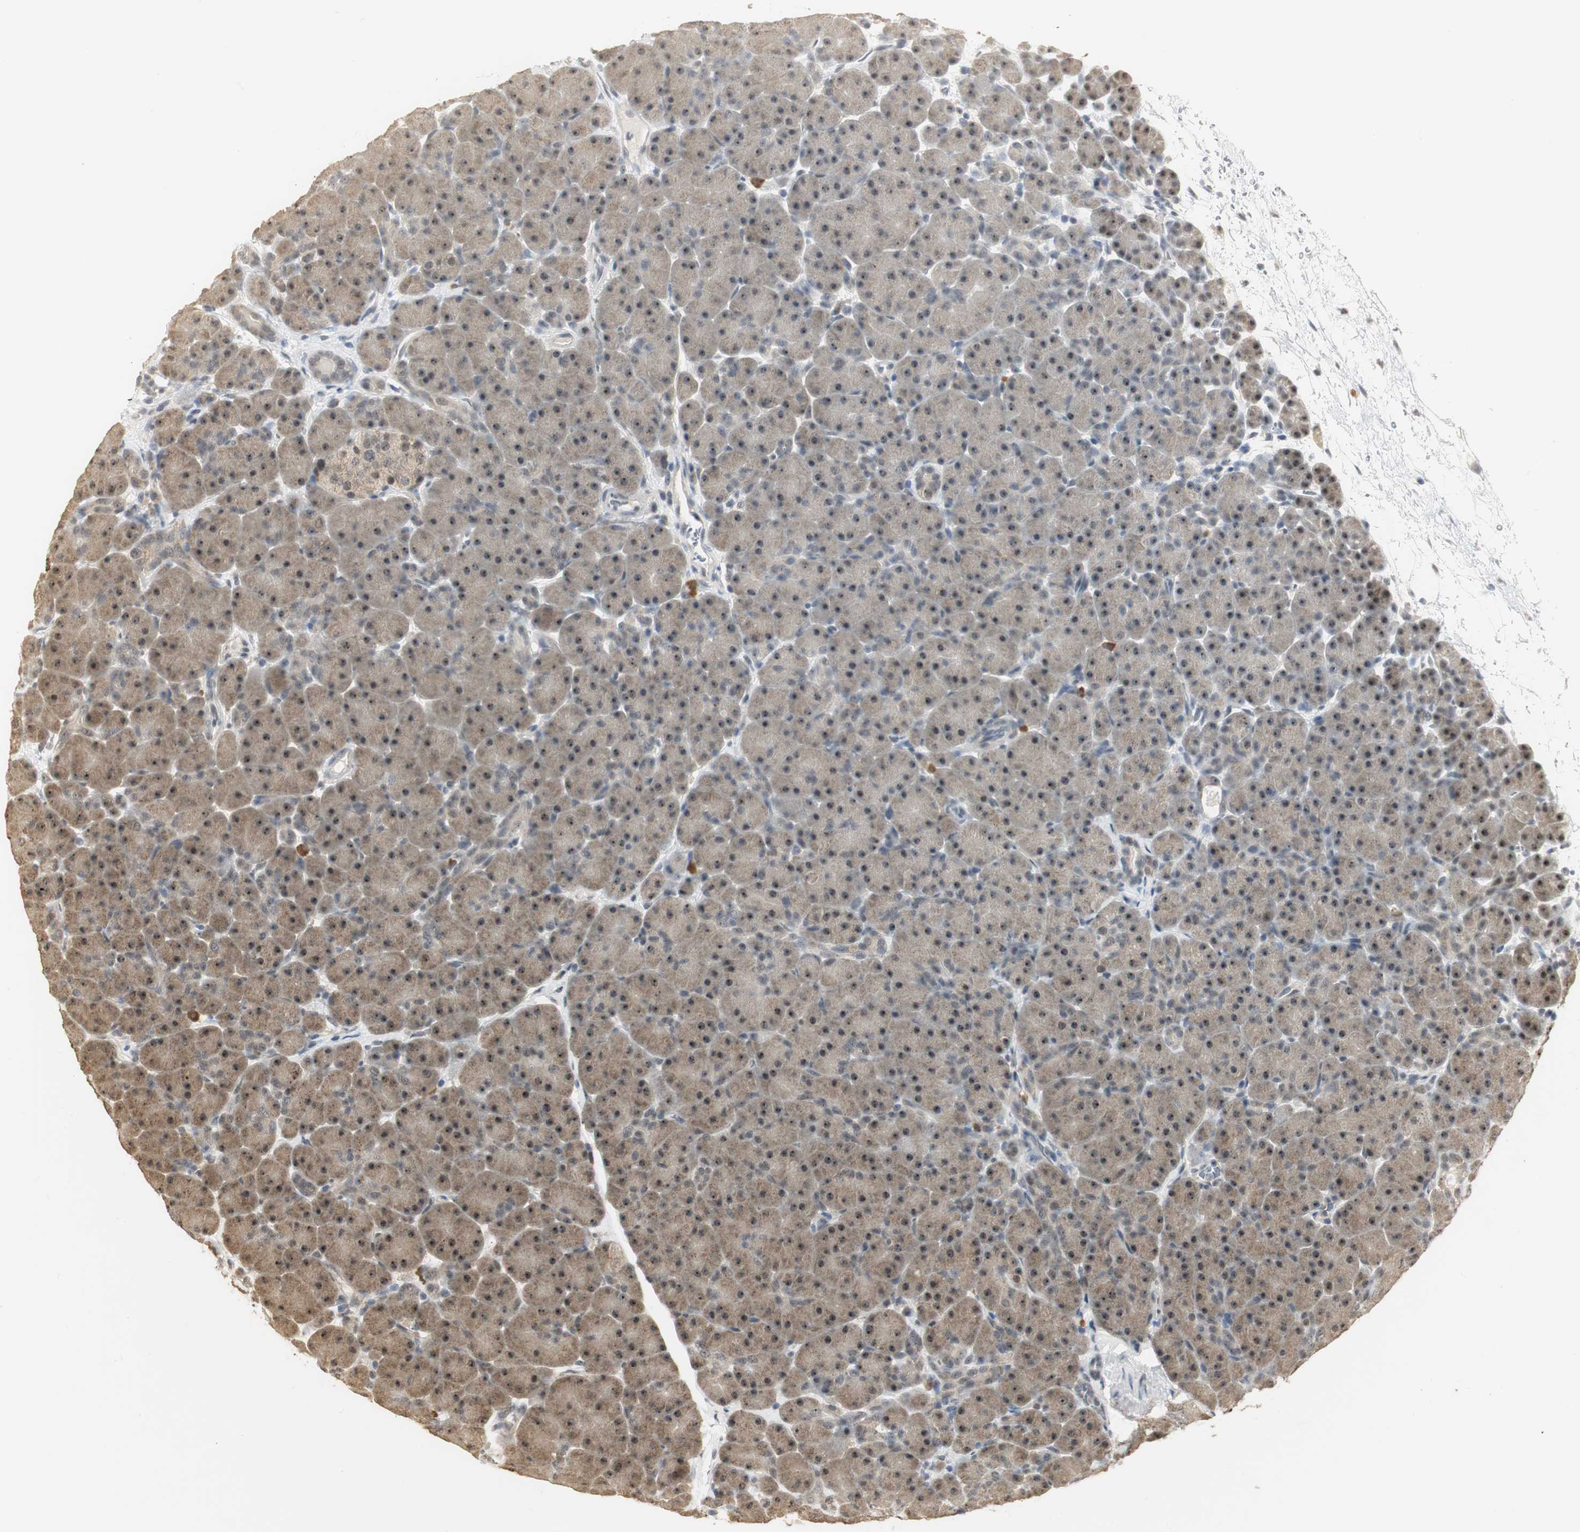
{"staining": {"intensity": "moderate", "quantity": ">75%", "location": "cytoplasmic/membranous,nuclear"}, "tissue": "pancreas", "cell_type": "Exocrine glandular cells", "image_type": "normal", "snomed": [{"axis": "morphology", "description": "Normal tissue, NOS"}, {"axis": "topography", "description": "Pancreas"}], "caption": "Immunohistochemistry photomicrograph of unremarkable pancreas: human pancreas stained using immunohistochemistry (IHC) demonstrates medium levels of moderate protein expression localized specifically in the cytoplasmic/membranous,nuclear of exocrine glandular cells, appearing as a cytoplasmic/membranous,nuclear brown color.", "gene": "ELOA", "patient": {"sex": "male", "age": 66}}